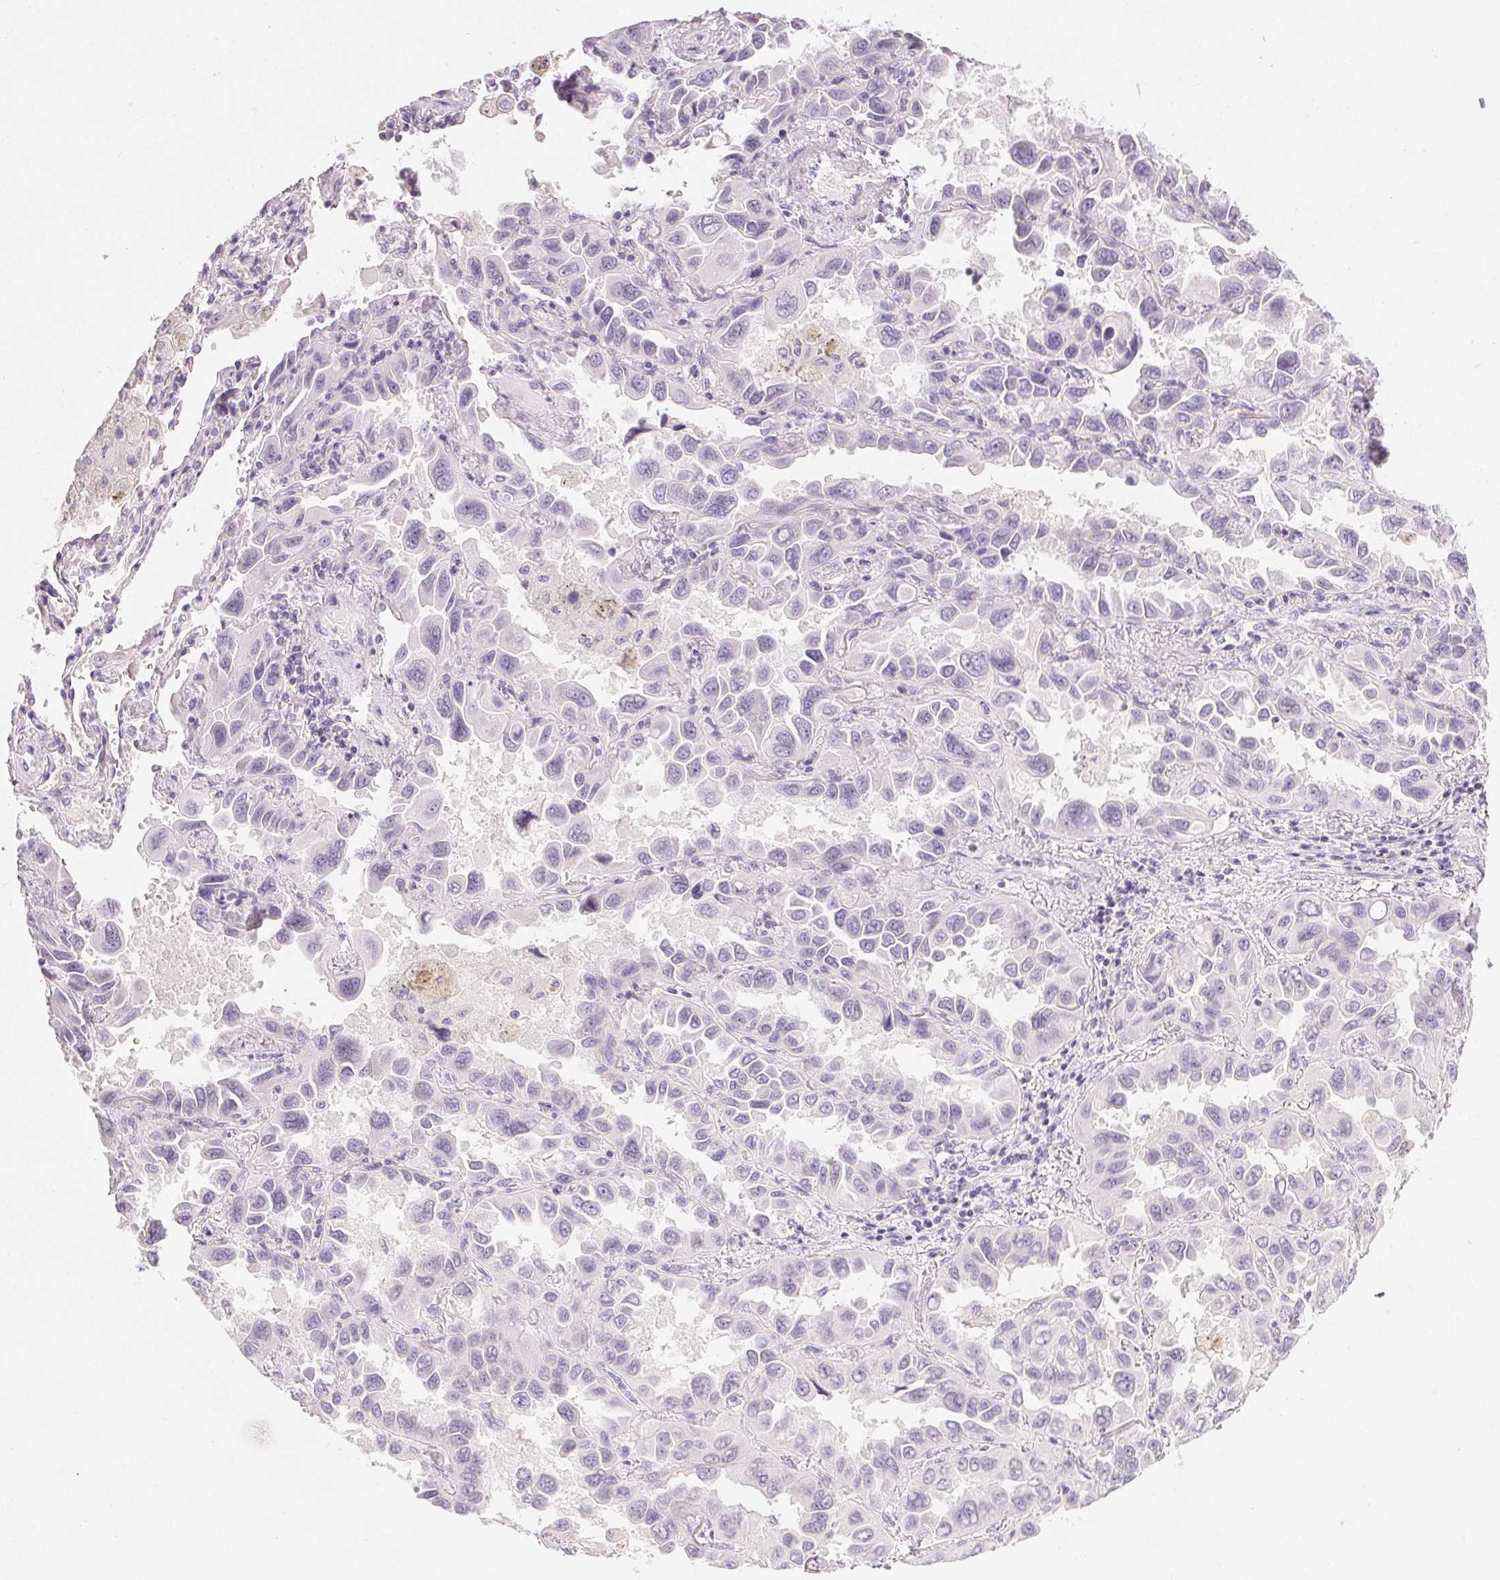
{"staining": {"intensity": "negative", "quantity": "none", "location": "none"}, "tissue": "lung cancer", "cell_type": "Tumor cells", "image_type": "cancer", "snomed": [{"axis": "morphology", "description": "Adenocarcinoma, NOS"}, {"axis": "topography", "description": "Lung"}], "caption": "Lung cancer (adenocarcinoma) was stained to show a protein in brown. There is no significant staining in tumor cells.", "gene": "MIOX", "patient": {"sex": "male", "age": 64}}